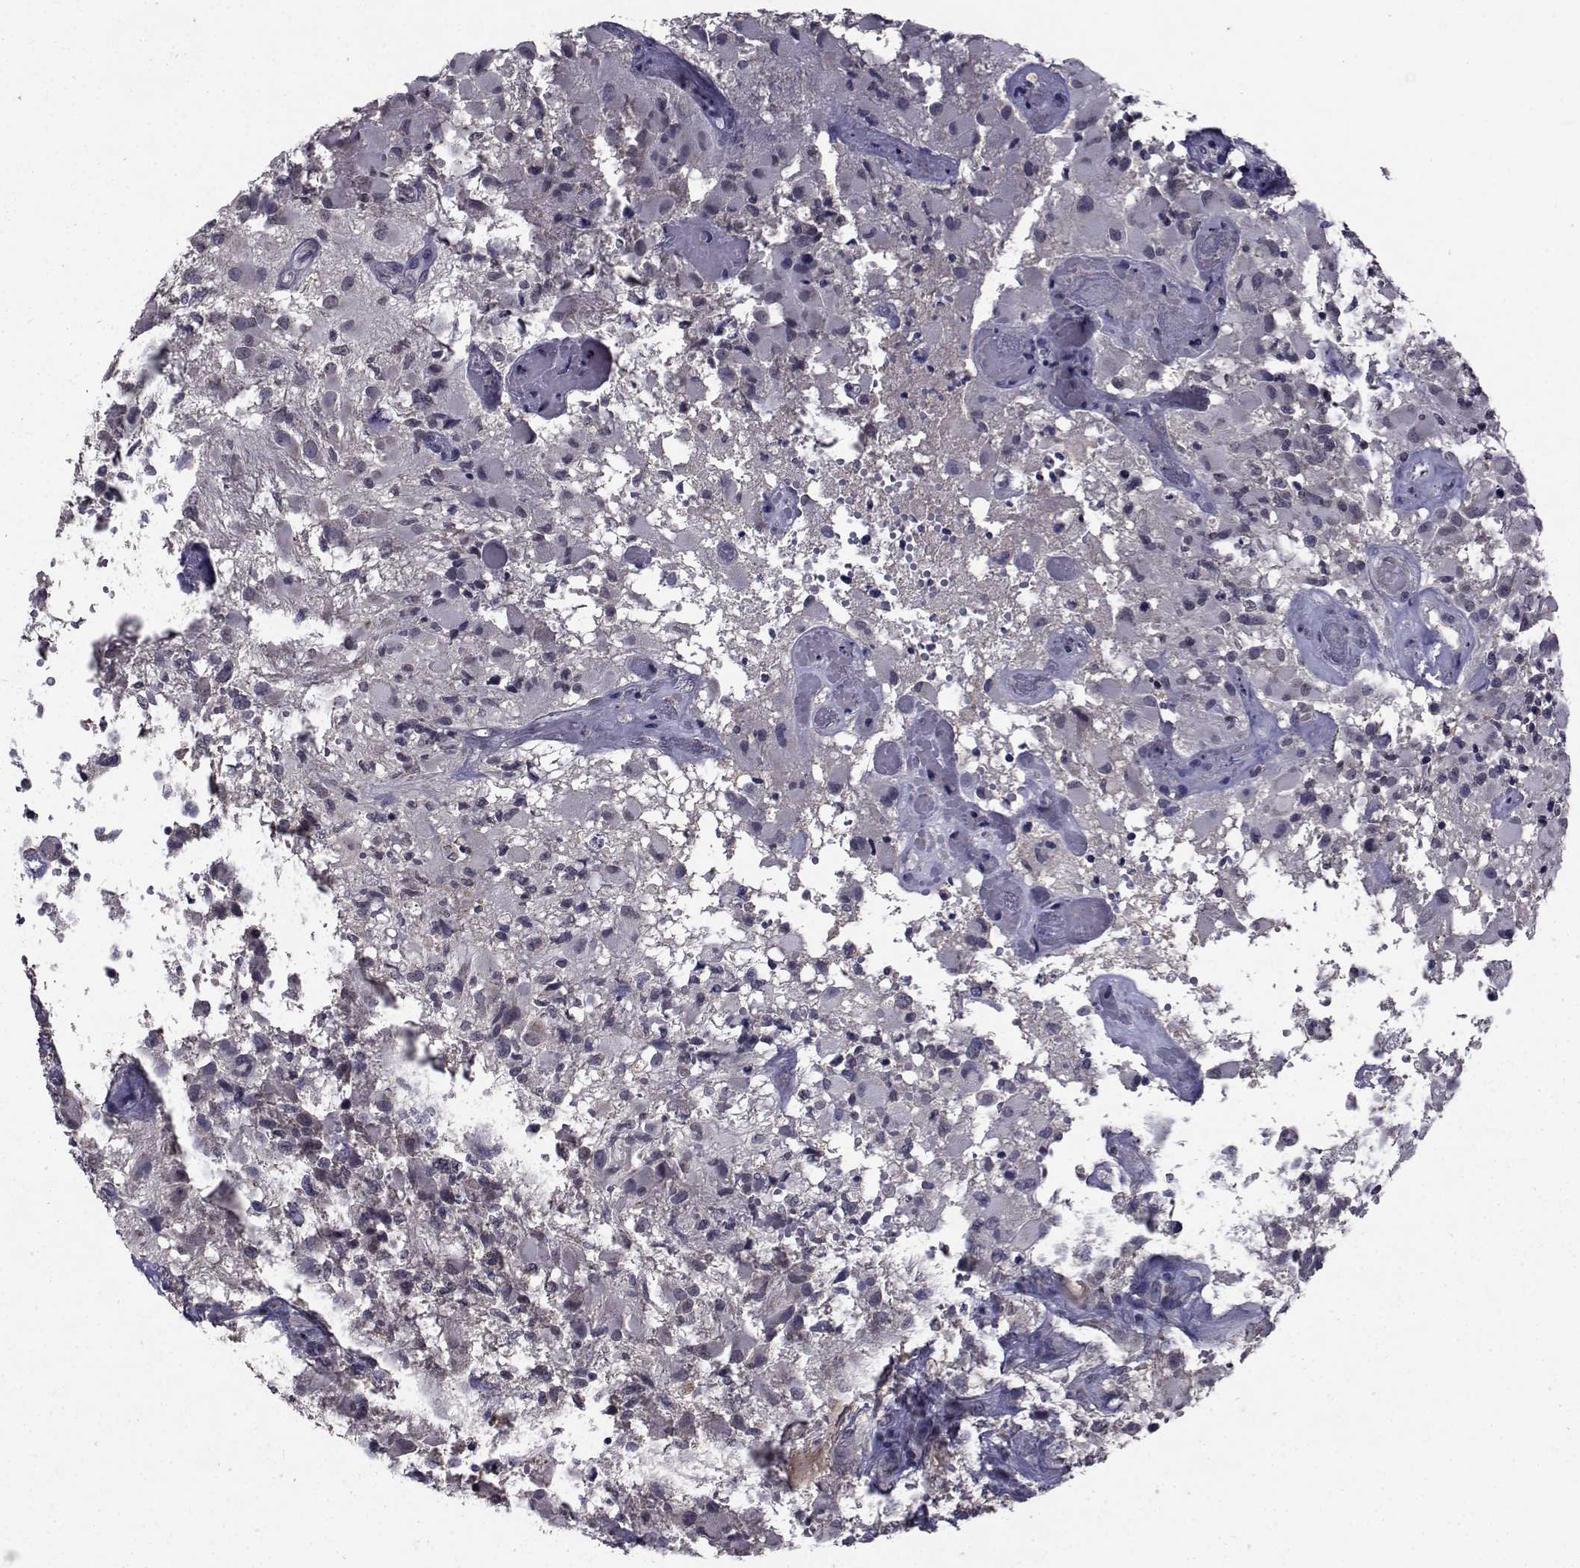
{"staining": {"intensity": "negative", "quantity": "none", "location": "none"}, "tissue": "glioma", "cell_type": "Tumor cells", "image_type": "cancer", "snomed": [{"axis": "morphology", "description": "Glioma, malignant, High grade"}, {"axis": "topography", "description": "Brain"}], "caption": "Image shows no protein positivity in tumor cells of glioma tissue.", "gene": "CYP2S1", "patient": {"sex": "female", "age": 63}}